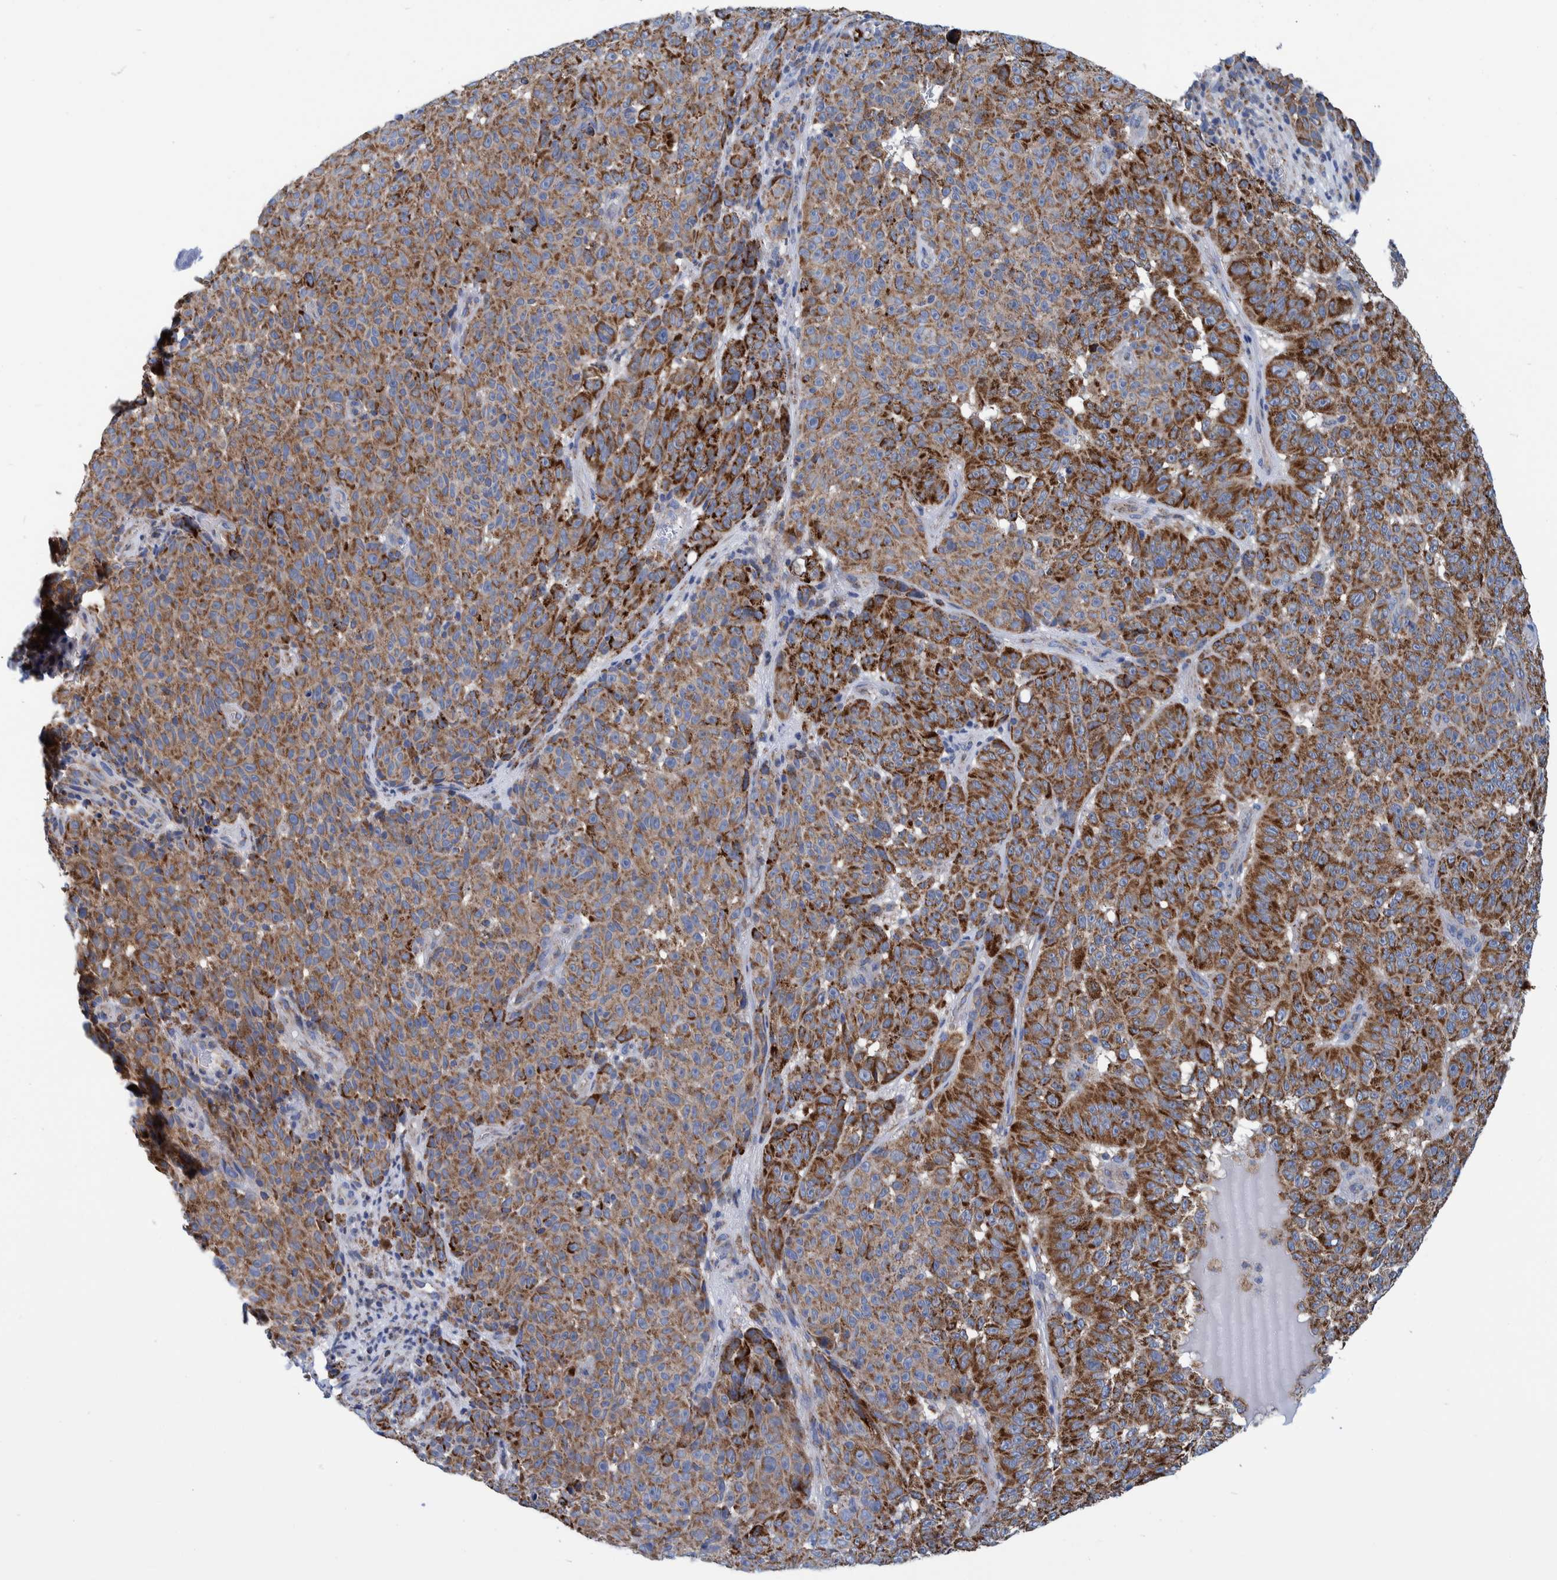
{"staining": {"intensity": "moderate", "quantity": ">75%", "location": "cytoplasmic/membranous"}, "tissue": "melanoma", "cell_type": "Tumor cells", "image_type": "cancer", "snomed": [{"axis": "morphology", "description": "Malignant melanoma, NOS"}, {"axis": "topography", "description": "Skin"}], "caption": "IHC of malignant melanoma exhibits medium levels of moderate cytoplasmic/membranous expression in approximately >75% of tumor cells. (Brightfield microscopy of DAB IHC at high magnification).", "gene": "BZW2", "patient": {"sex": "female", "age": 82}}